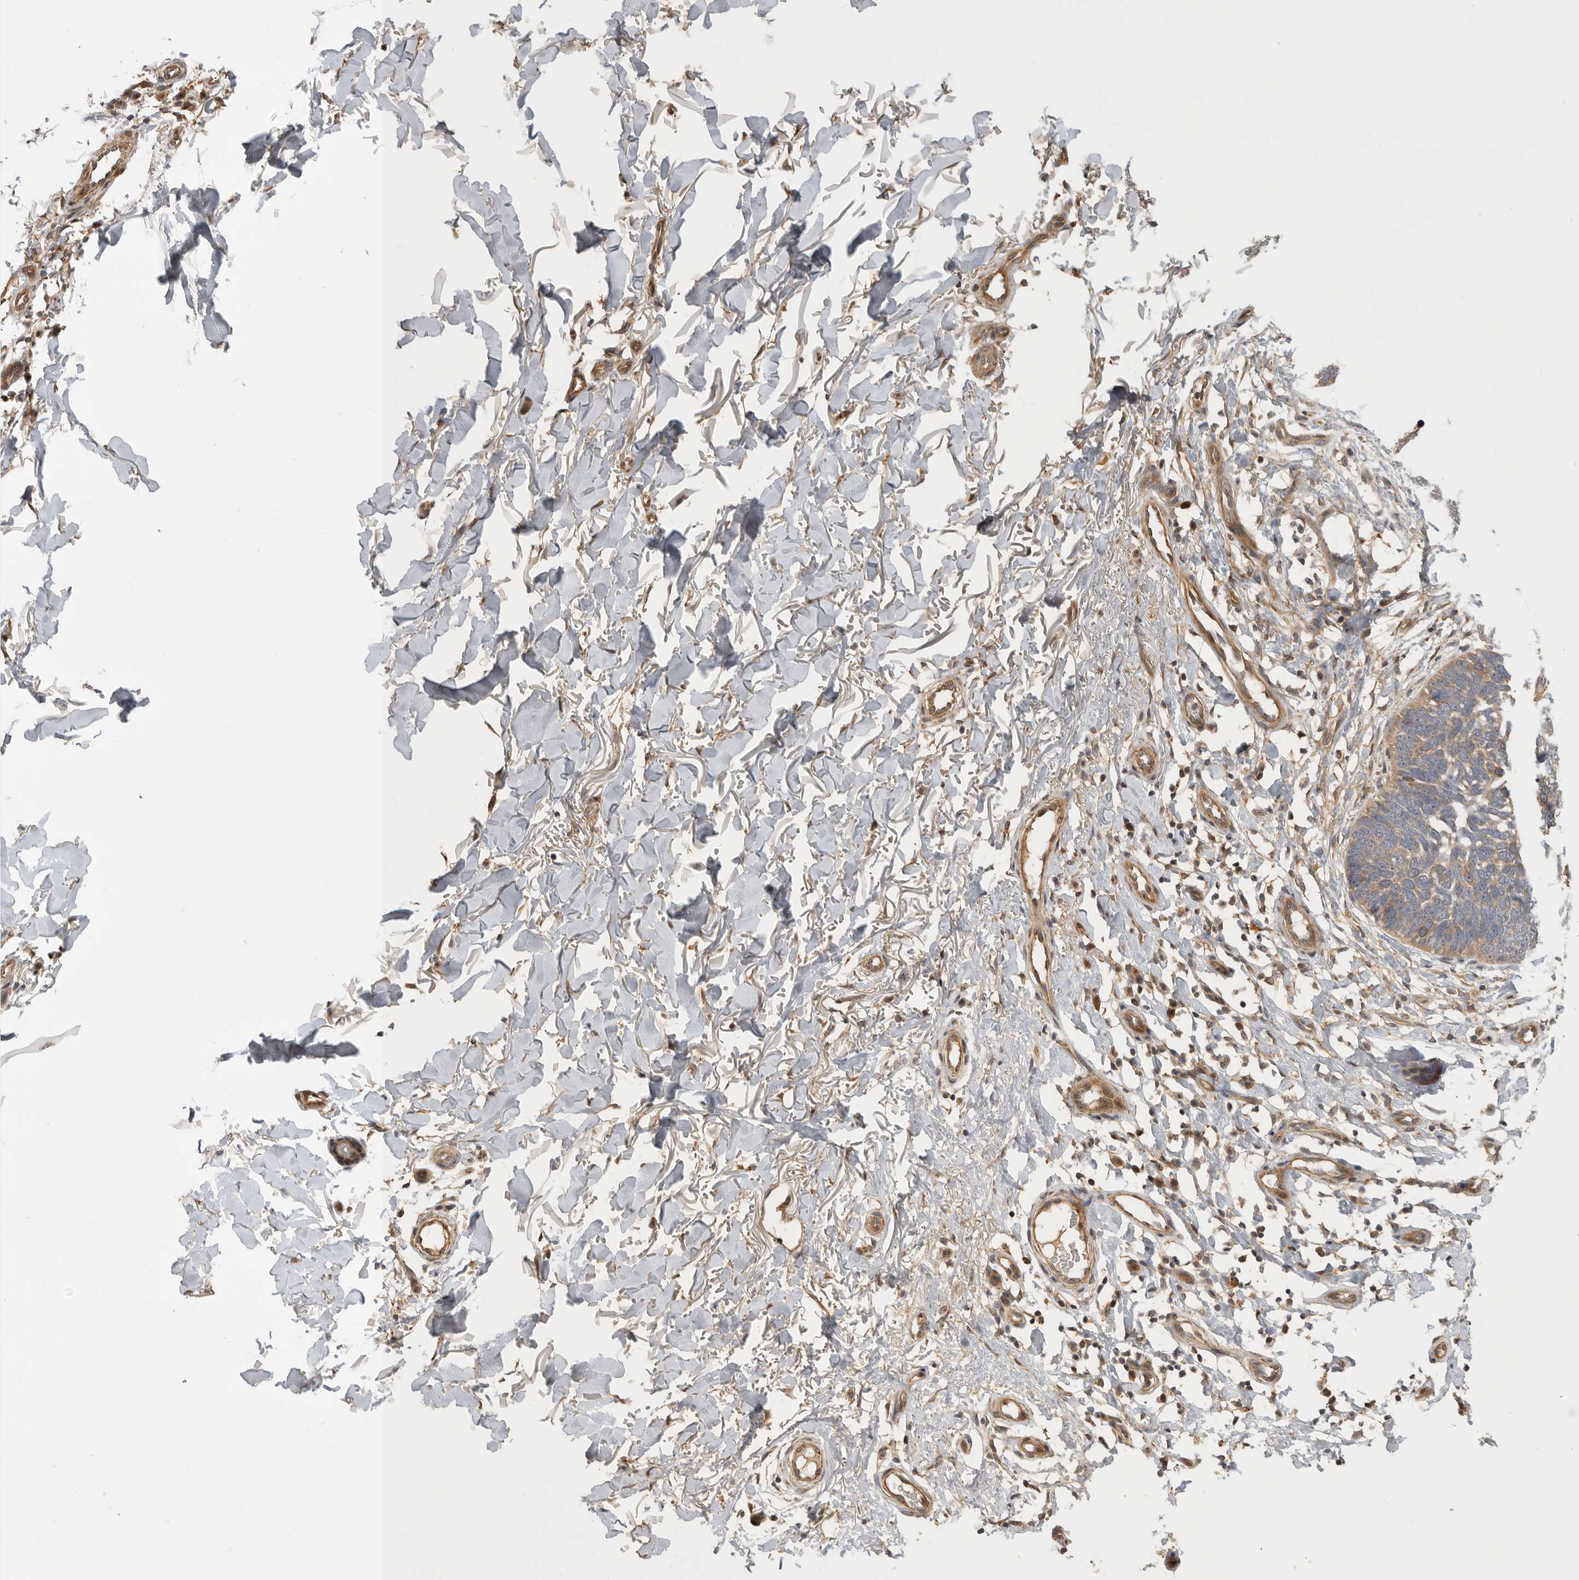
{"staining": {"intensity": "weak", "quantity": ">75%", "location": "cytoplasmic/membranous"}, "tissue": "skin cancer", "cell_type": "Tumor cells", "image_type": "cancer", "snomed": [{"axis": "morphology", "description": "Normal tissue, NOS"}, {"axis": "morphology", "description": "Basal cell carcinoma"}, {"axis": "topography", "description": "Skin"}], "caption": "A histopathology image of skin basal cell carcinoma stained for a protein exhibits weak cytoplasmic/membranous brown staining in tumor cells.", "gene": "CUEDC1", "patient": {"sex": "male", "age": 77}}